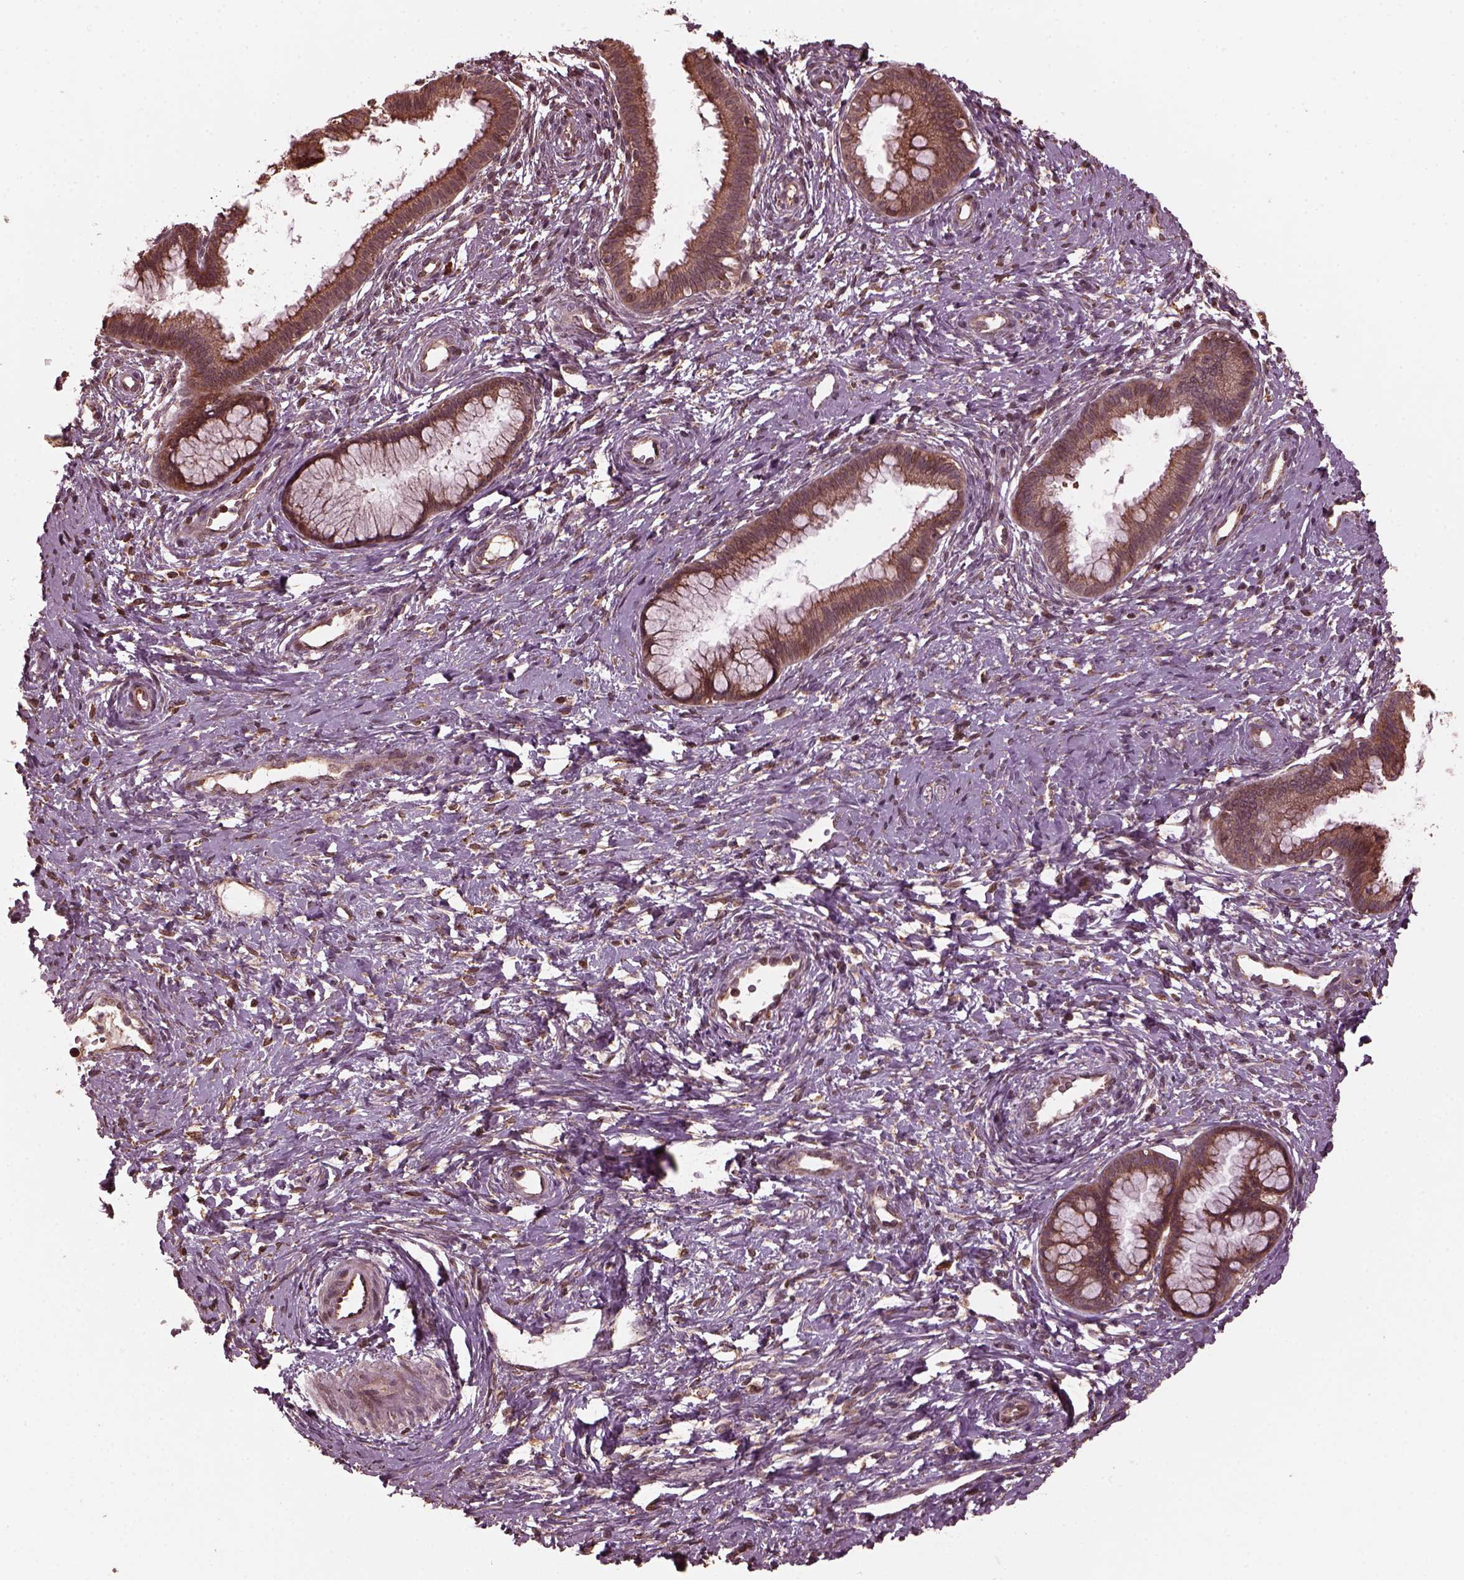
{"staining": {"intensity": "moderate", "quantity": ">75%", "location": "cytoplasmic/membranous"}, "tissue": "cervical cancer", "cell_type": "Tumor cells", "image_type": "cancer", "snomed": [{"axis": "morphology", "description": "Squamous cell carcinoma, NOS"}, {"axis": "topography", "description": "Cervix"}], "caption": "A high-resolution image shows immunohistochemistry staining of cervical squamous cell carcinoma, which shows moderate cytoplasmic/membranous expression in approximately >75% of tumor cells.", "gene": "ZNF292", "patient": {"sex": "female", "age": 32}}